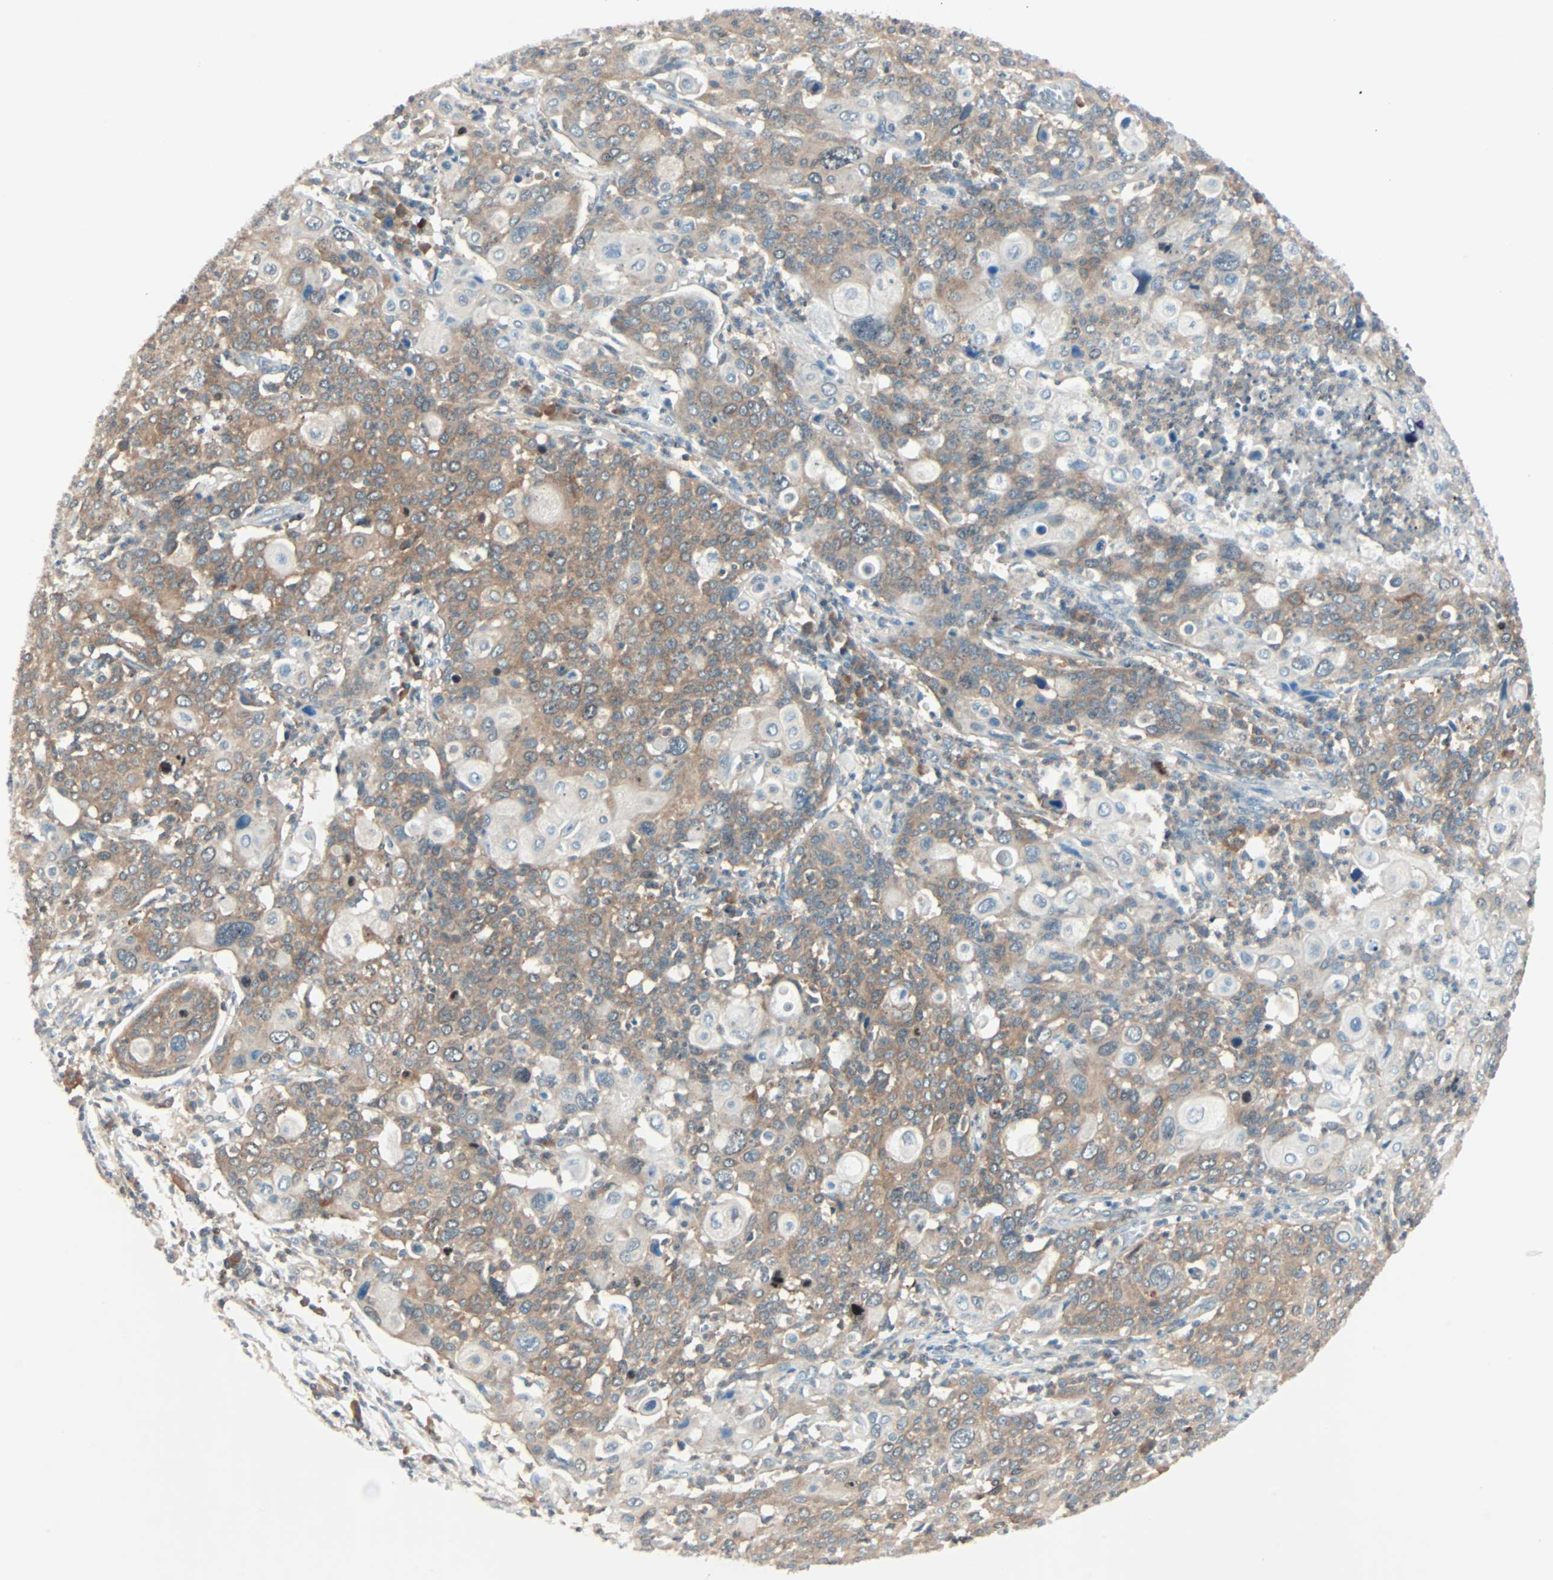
{"staining": {"intensity": "moderate", "quantity": ">75%", "location": "cytoplasmic/membranous"}, "tissue": "cervical cancer", "cell_type": "Tumor cells", "image_type": "cancer", "snomed": [{"axis": "morphology", "description": "Squamous cell carcinoma, NOS"}, {"axis": "topography", "description": "Cervix"}], "caption": "Immunohistochemistry micrograph of neoplastic tissue: cervical squamous cell carcinoma stained using IHC shows medium levels of moderate protein expression localized specifically in the cytoplasmic/membranous of tumor cells, appearing as a cytoplasmic/membranous brown color.", "gene": "SMIM8", "patient": {"sex": "female", "age": 40}}